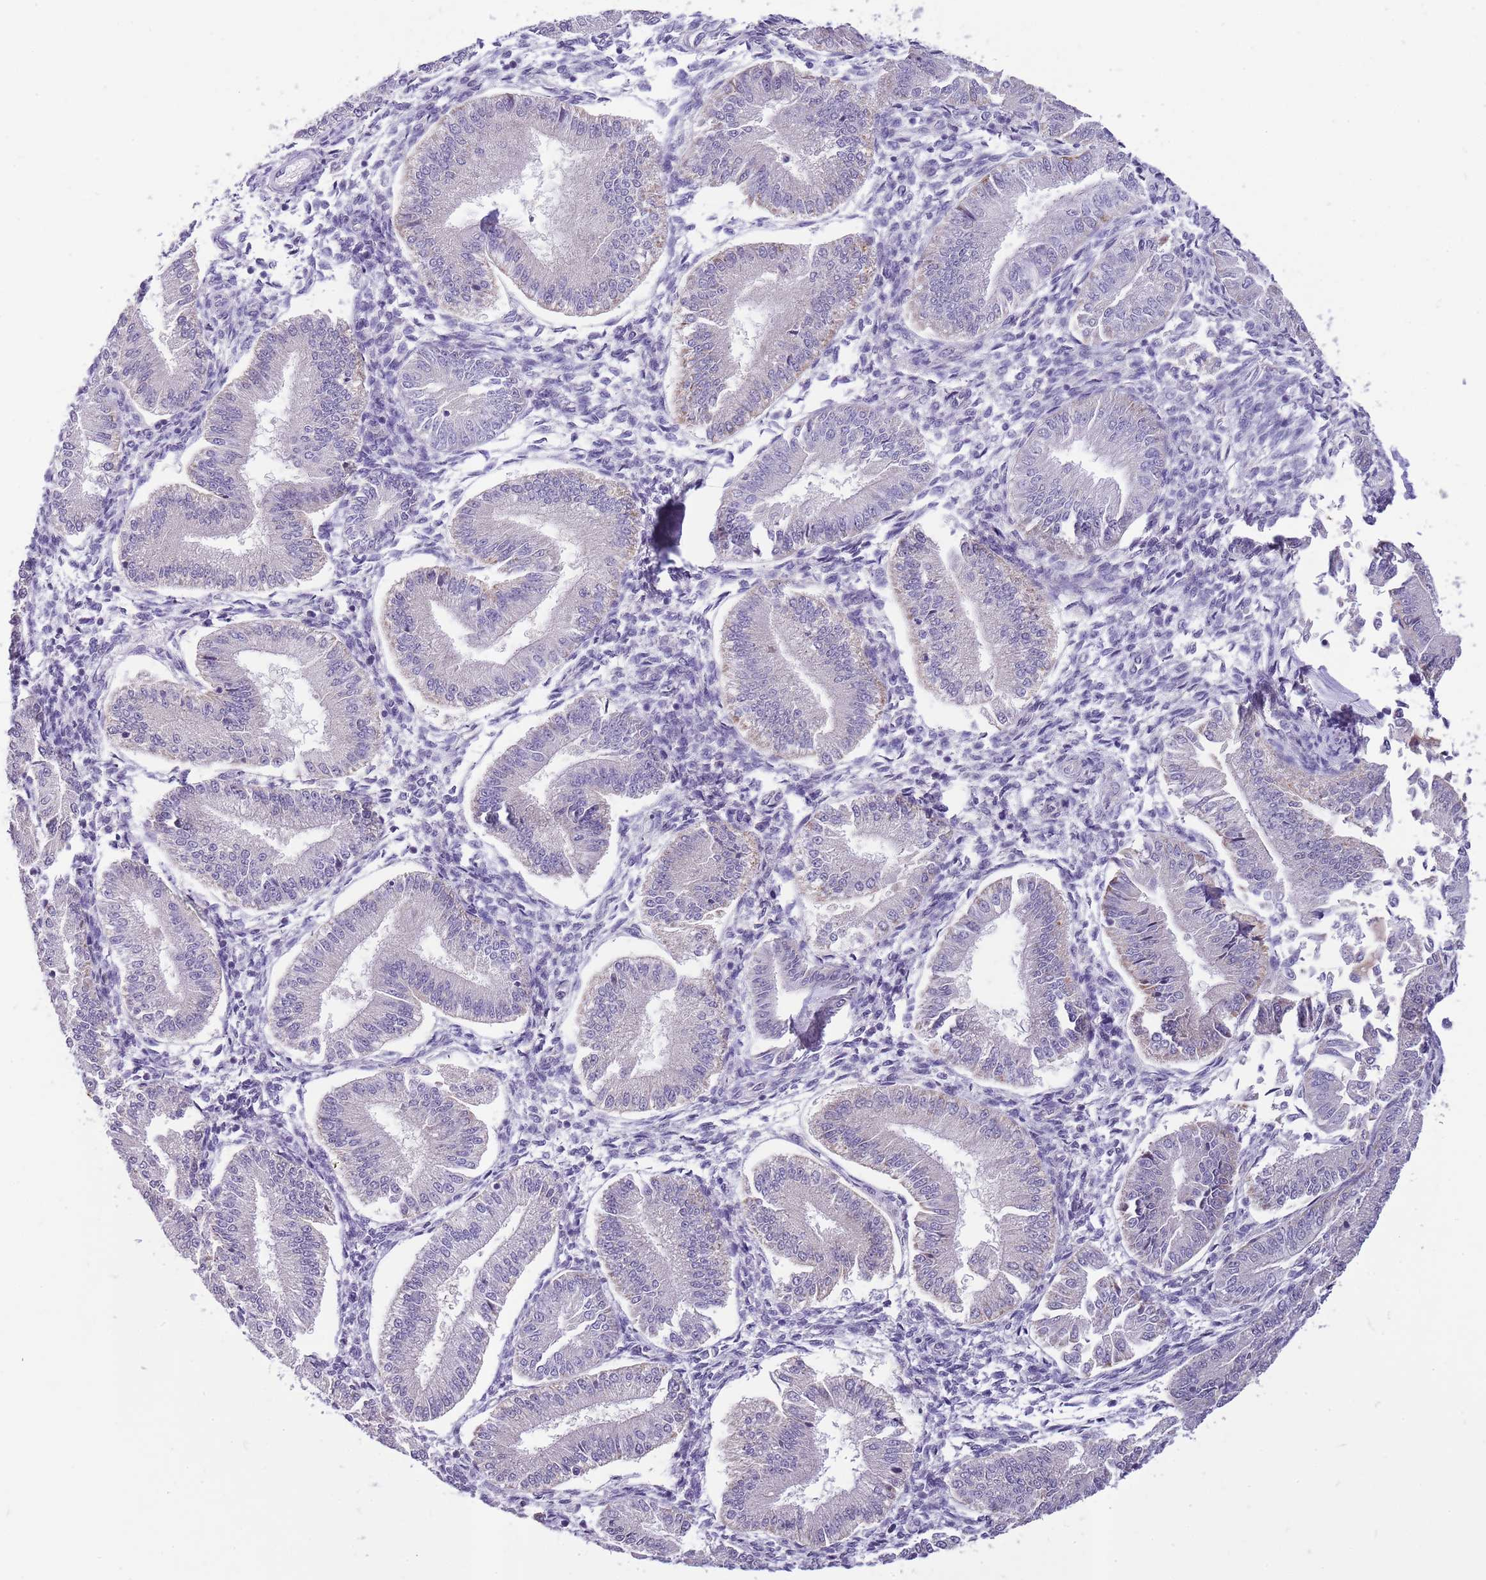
{"staining": {"intensity": "negative", "quantity": "none", "location": "none"}, "tissue": "endometrium", "cell_type": "Cells in endometrial stroma", "image_type": "normal", "snomed": [{"axis": "morphology", "description": "Normal tissue, NOS"}, {"axis": "topography", "description": "Endometrium"}], "caption": "This is a micrograph of immunohistochemistry staining of unremarkable endometrium, which shows no positivity in cells in endometrial stroma.", "gene": "ZNF658", "patient": {"sex": "female", "age": 39}}